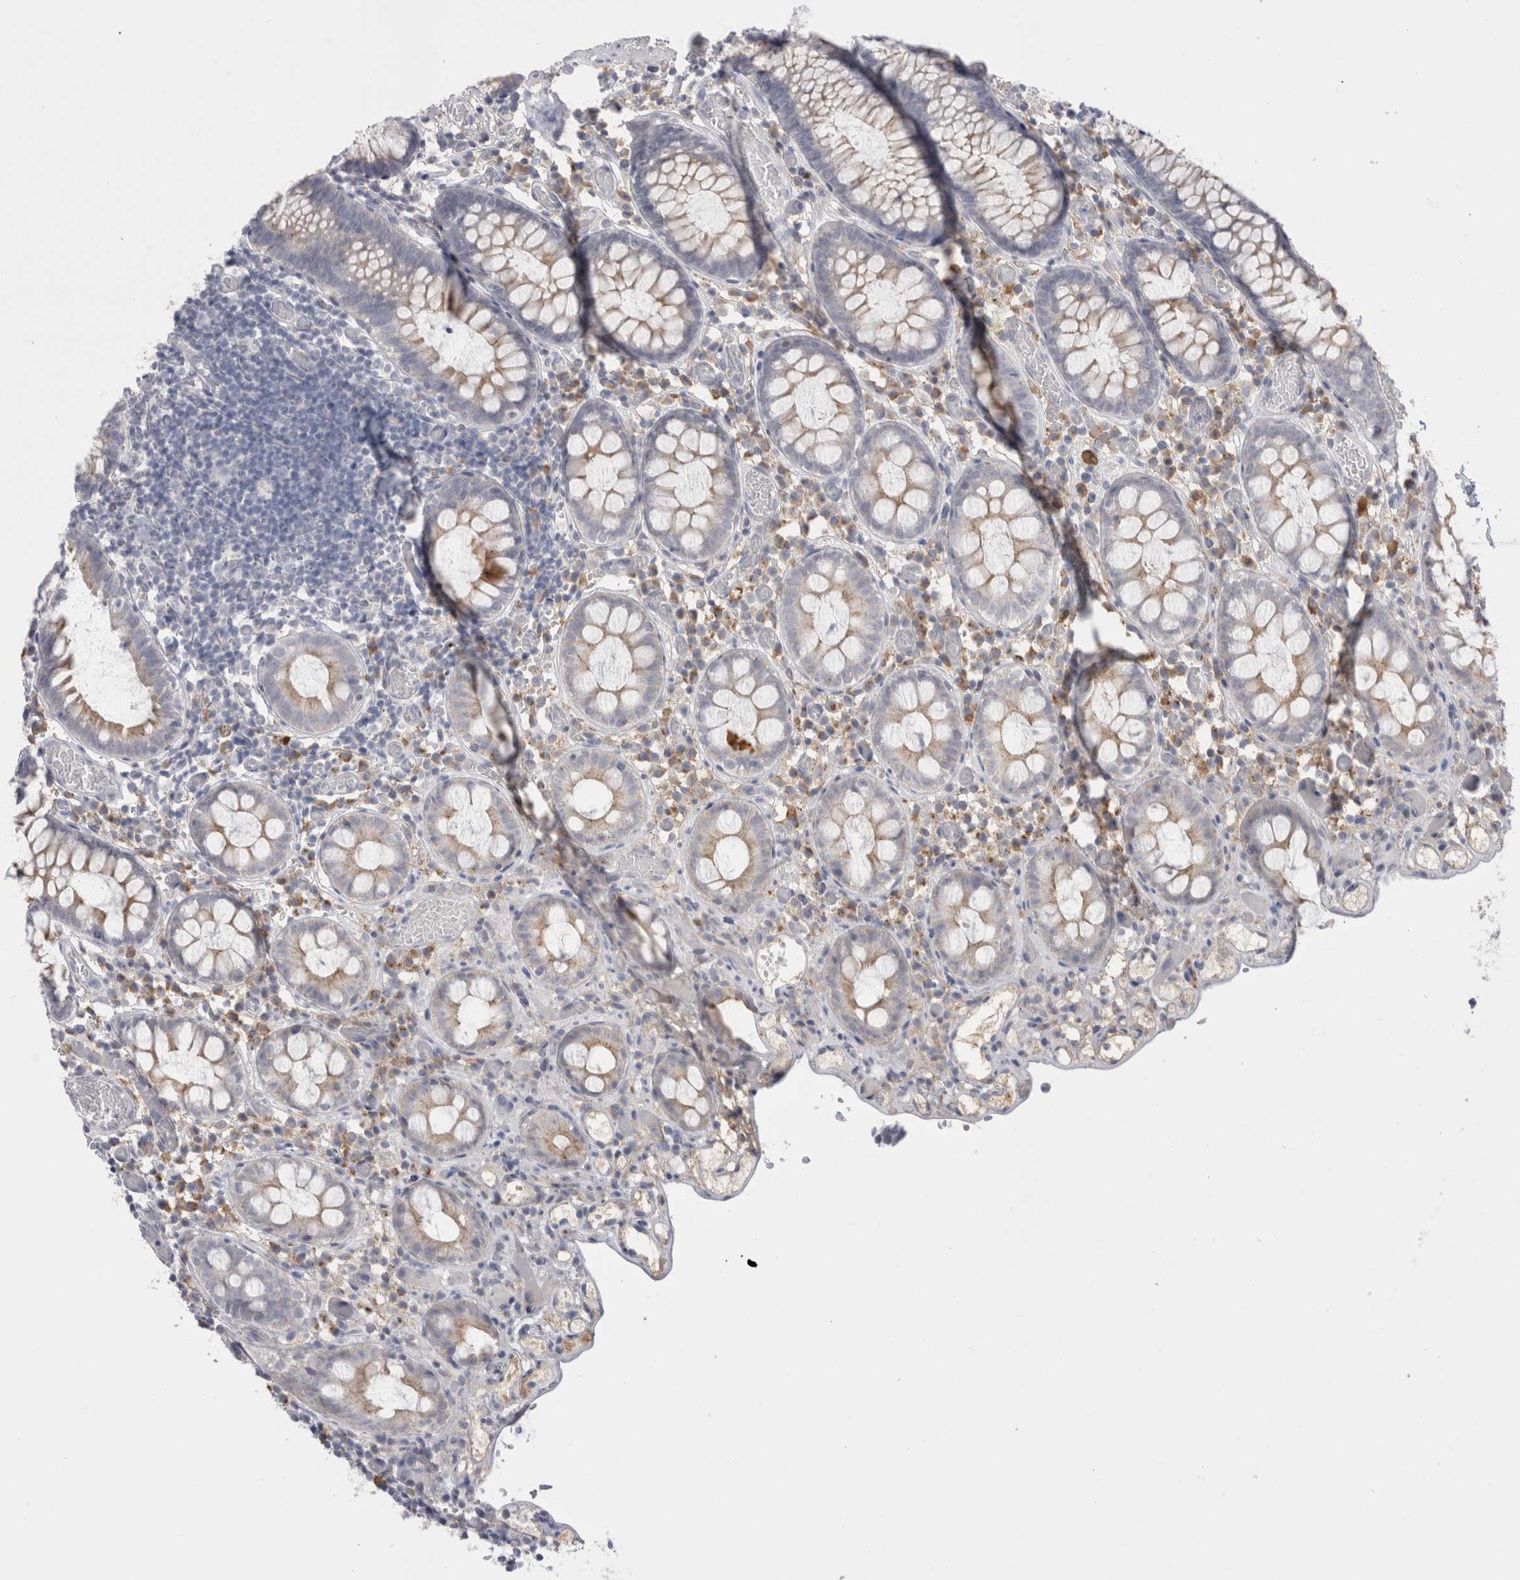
{"staining": {"intensity": "negative", "quantity": "none", "location": "none"}, "tissue": "colon", "cell_type": "Endothelial cells", "image_type": "normal", "snomed": [{"axis": "morphology", "description": "Normal tissue, NOS"}, {"axis": "topography", "description": "Colon"}], "caption": "Immunohistochemistry micrograph of normal colon: colon stained with DAB (3,3'-diaminobenzidine) exhibits no significant protein positivity in endothelial cells.", "gene": "EPDR1", "patient": {"sex": "male", "age": 14}}